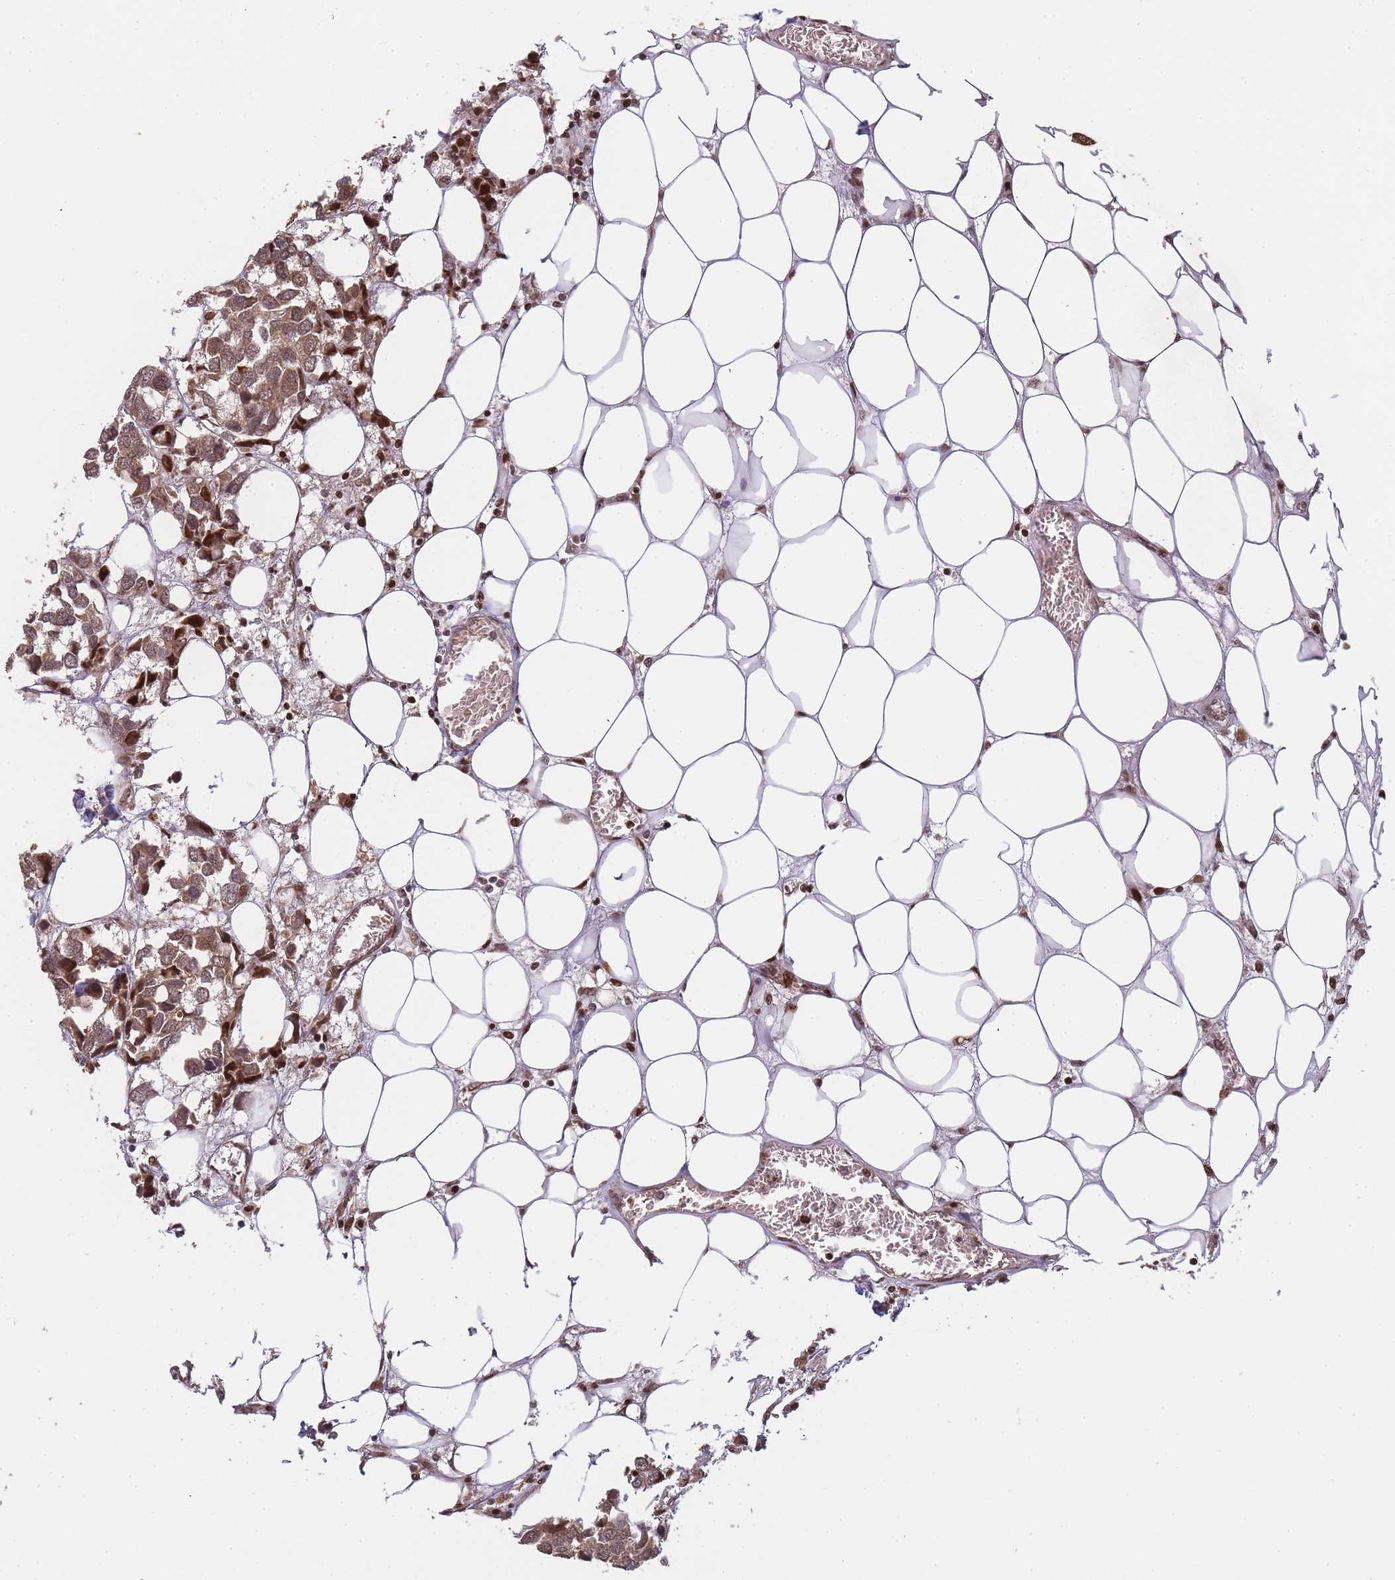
{"staining": {"intensity": "moderate", "quantity": ">75%", "location": "cytoplasmic/membranous,nuclear"}, "tissue": "breast cancer", "cell_type": "Tumor cells", "image_type": "cancer", "snomed": [{"axis": "morphology", "description": "Duct carcinoma"}, {"axis": "topography", "description": "Breast"}], "caption": "Approximately >75% of tumor cells in human breast cancer (invasive ductal carcinoma) reveal moderate cytoplasmic/membranous and nuclear protein staining as visualized by brown immunohistochemical staining.", "gene": "ZNF497", "patient": {"sex": "female", "age": 83}}